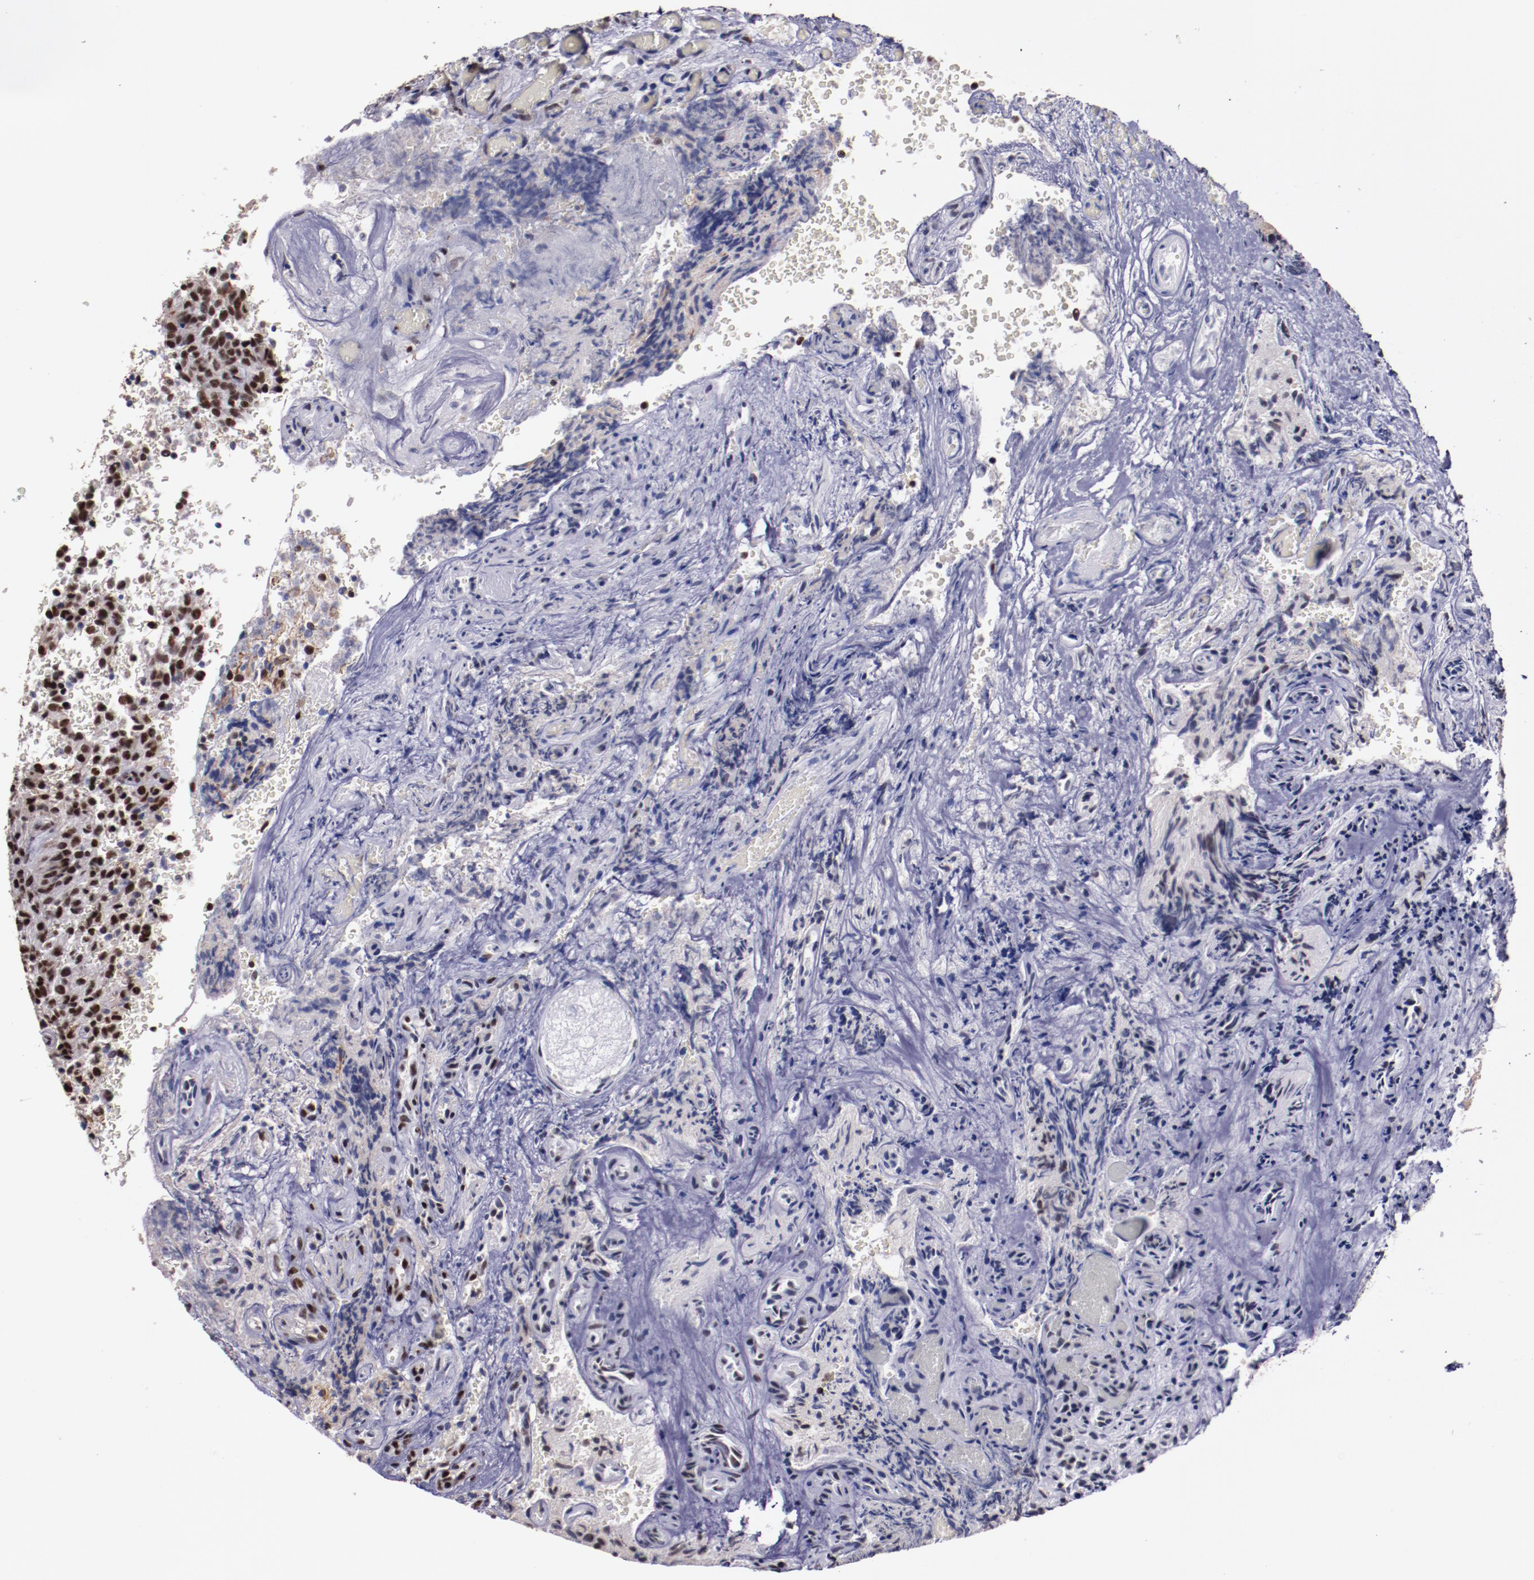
{"staining": {"intensity": "strong", "quantity": ">75%", "location": "nuclear"}, "tissue": "glioma", "cell_type": "Tumor cells", "image_type": "cancer", "snomed": [{"axis": "morphology", "description": "Normal tissue, NOS"}, {"axis": "morphology", "description": "Glioma, malignant, High grade"}, {"axis": "topography", "description": "Cerebral cortex"}], "caption": "The photomicrograph reveals a brown stain indicating the presence of a protein in the nuclear of tumor cells in glioma. (Brightfield microscopy of DAB IHC at high magnification).", "gene": "PPP4R3A", "patient": {"sex": "male", "age": 56}}